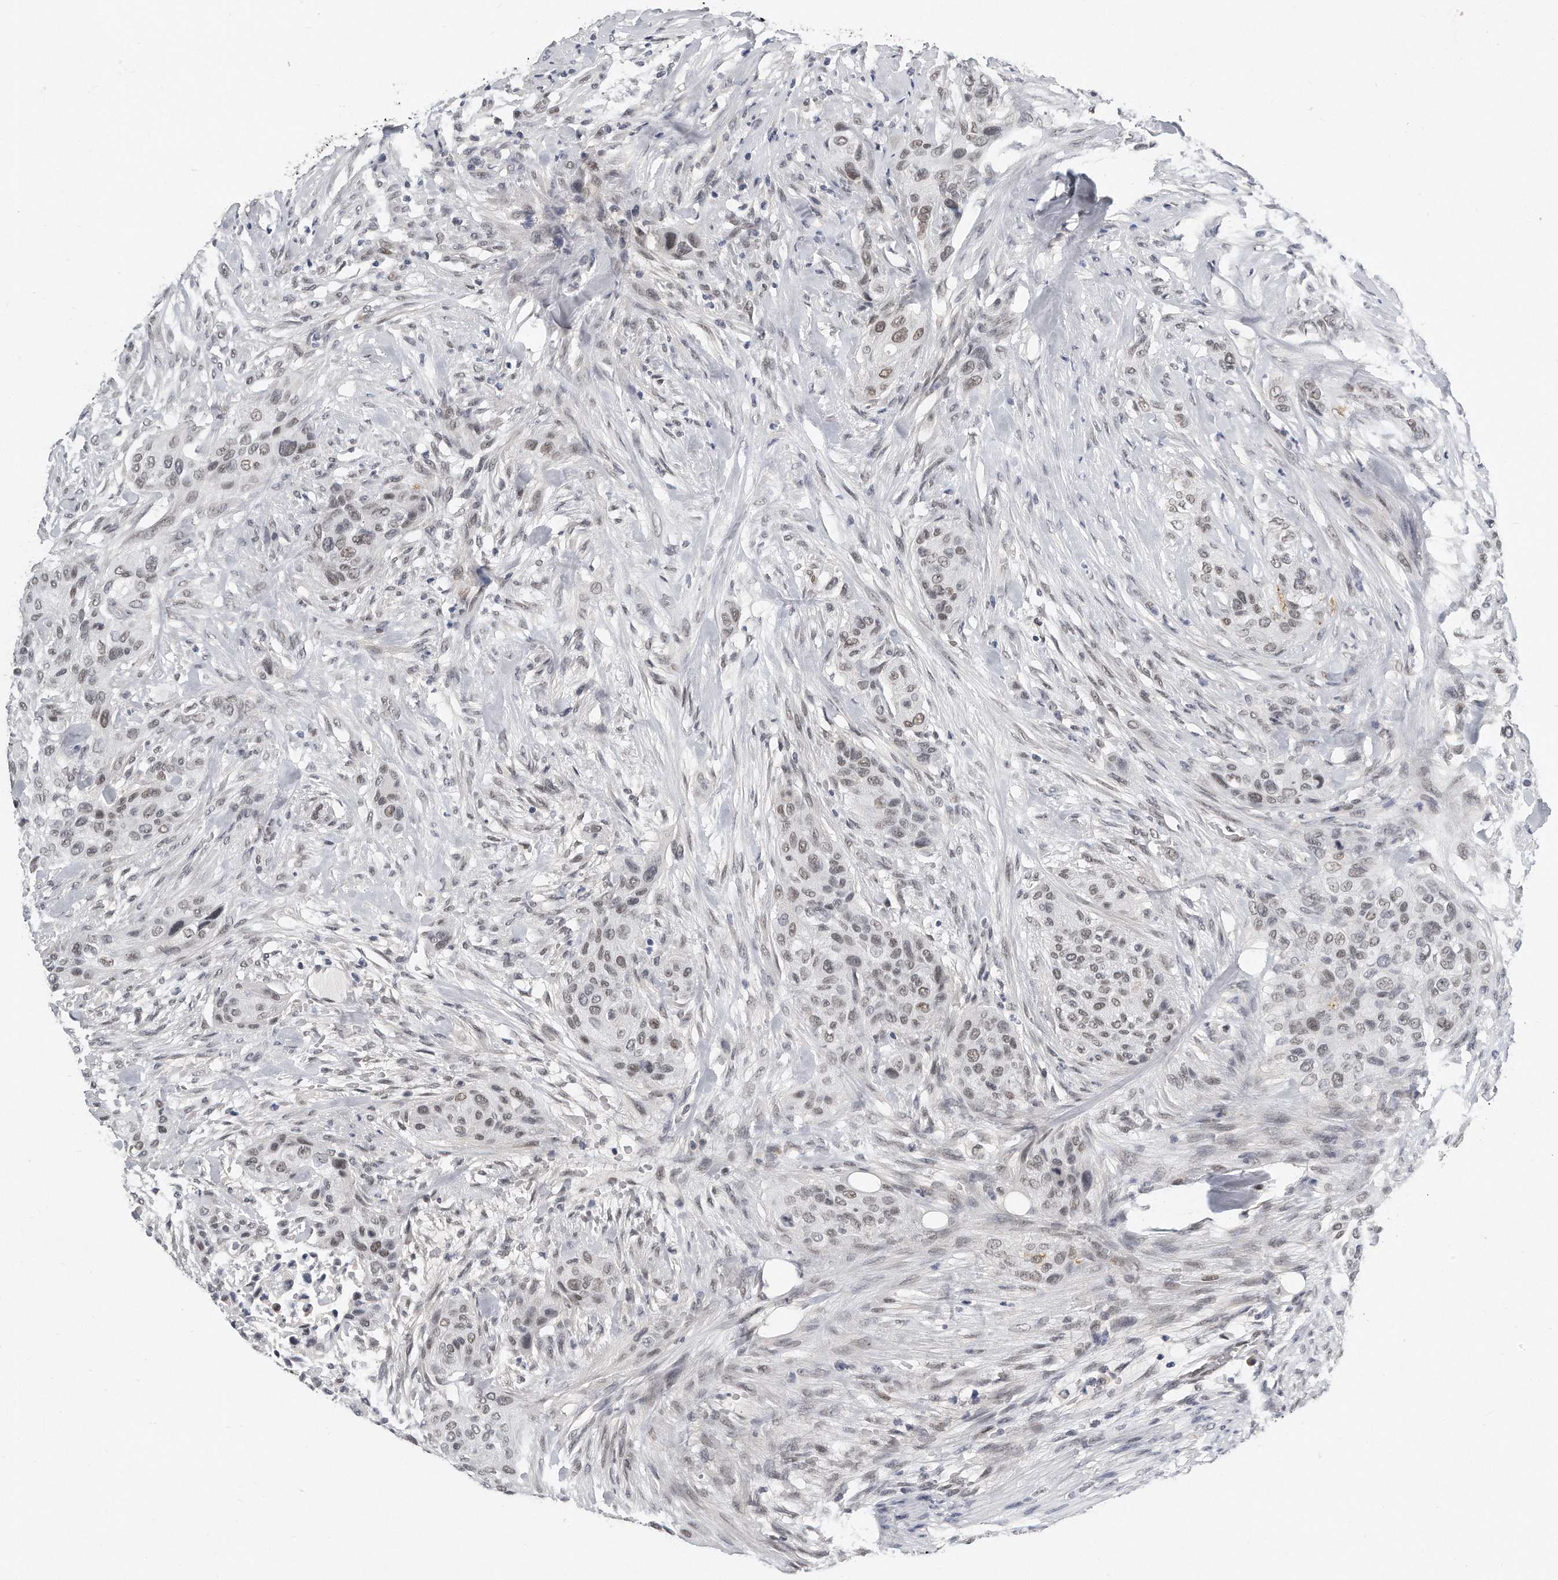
{"staining": {"intensity": "weak", "quantity": ">75%", "location": "nuclear"}, "tissue": "urothelial cancer", "cell_type": "Tumor cells", "image_type": "cancer", "snomed": [{"axis": "morphology", "description": "Urothelial carcinoma, High grade"}, {"axis": "topography", "description": "Urinary bladder"}], "caption": "Immunohistochemical staining of urothelial cancer displays weak nuclear protein positivity in approximately >75% of tumor cells.", "gene": "CTBP2", "patient": {"sex": "male", "age": 35}}